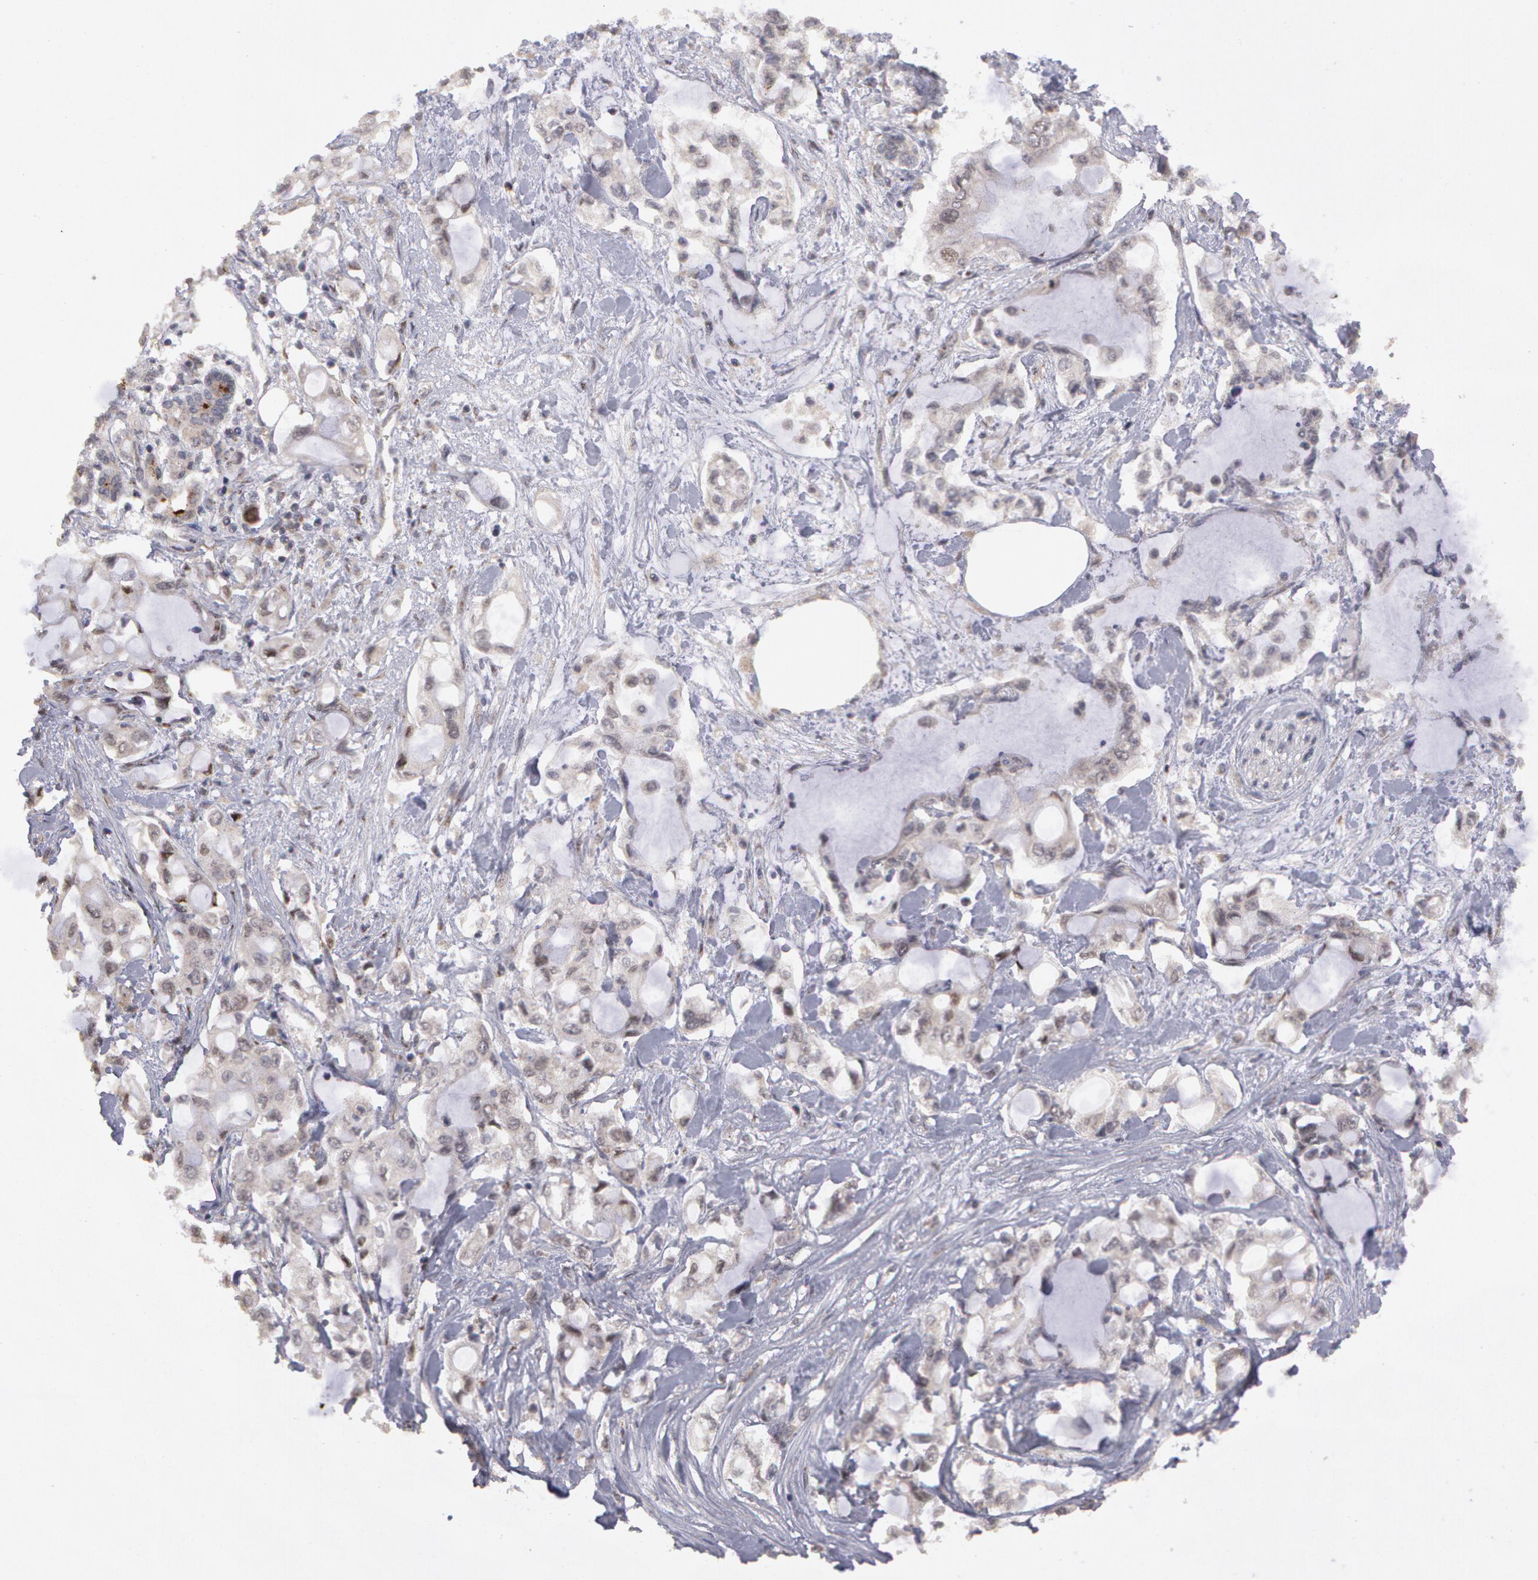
{"staining": {"intensity": "negative", "quantity": "none", "location": "none"}, "tissue": "pancreatic cancer", "cell_type": "Tumor cells", "image_type": "cancer", "snomed": [{"axis": "morphology", "description": "Adenocarcinoma, NOS"}, {"axis": "topography", "description": "Pancreas"}], "caption": "Photomicrograph shows no protein positivity in tumor cells of pancreatic cancer (adenocarcinoma) tissue.", "gene": "STX5", "patient": {"sex": "female", "age": 70}}